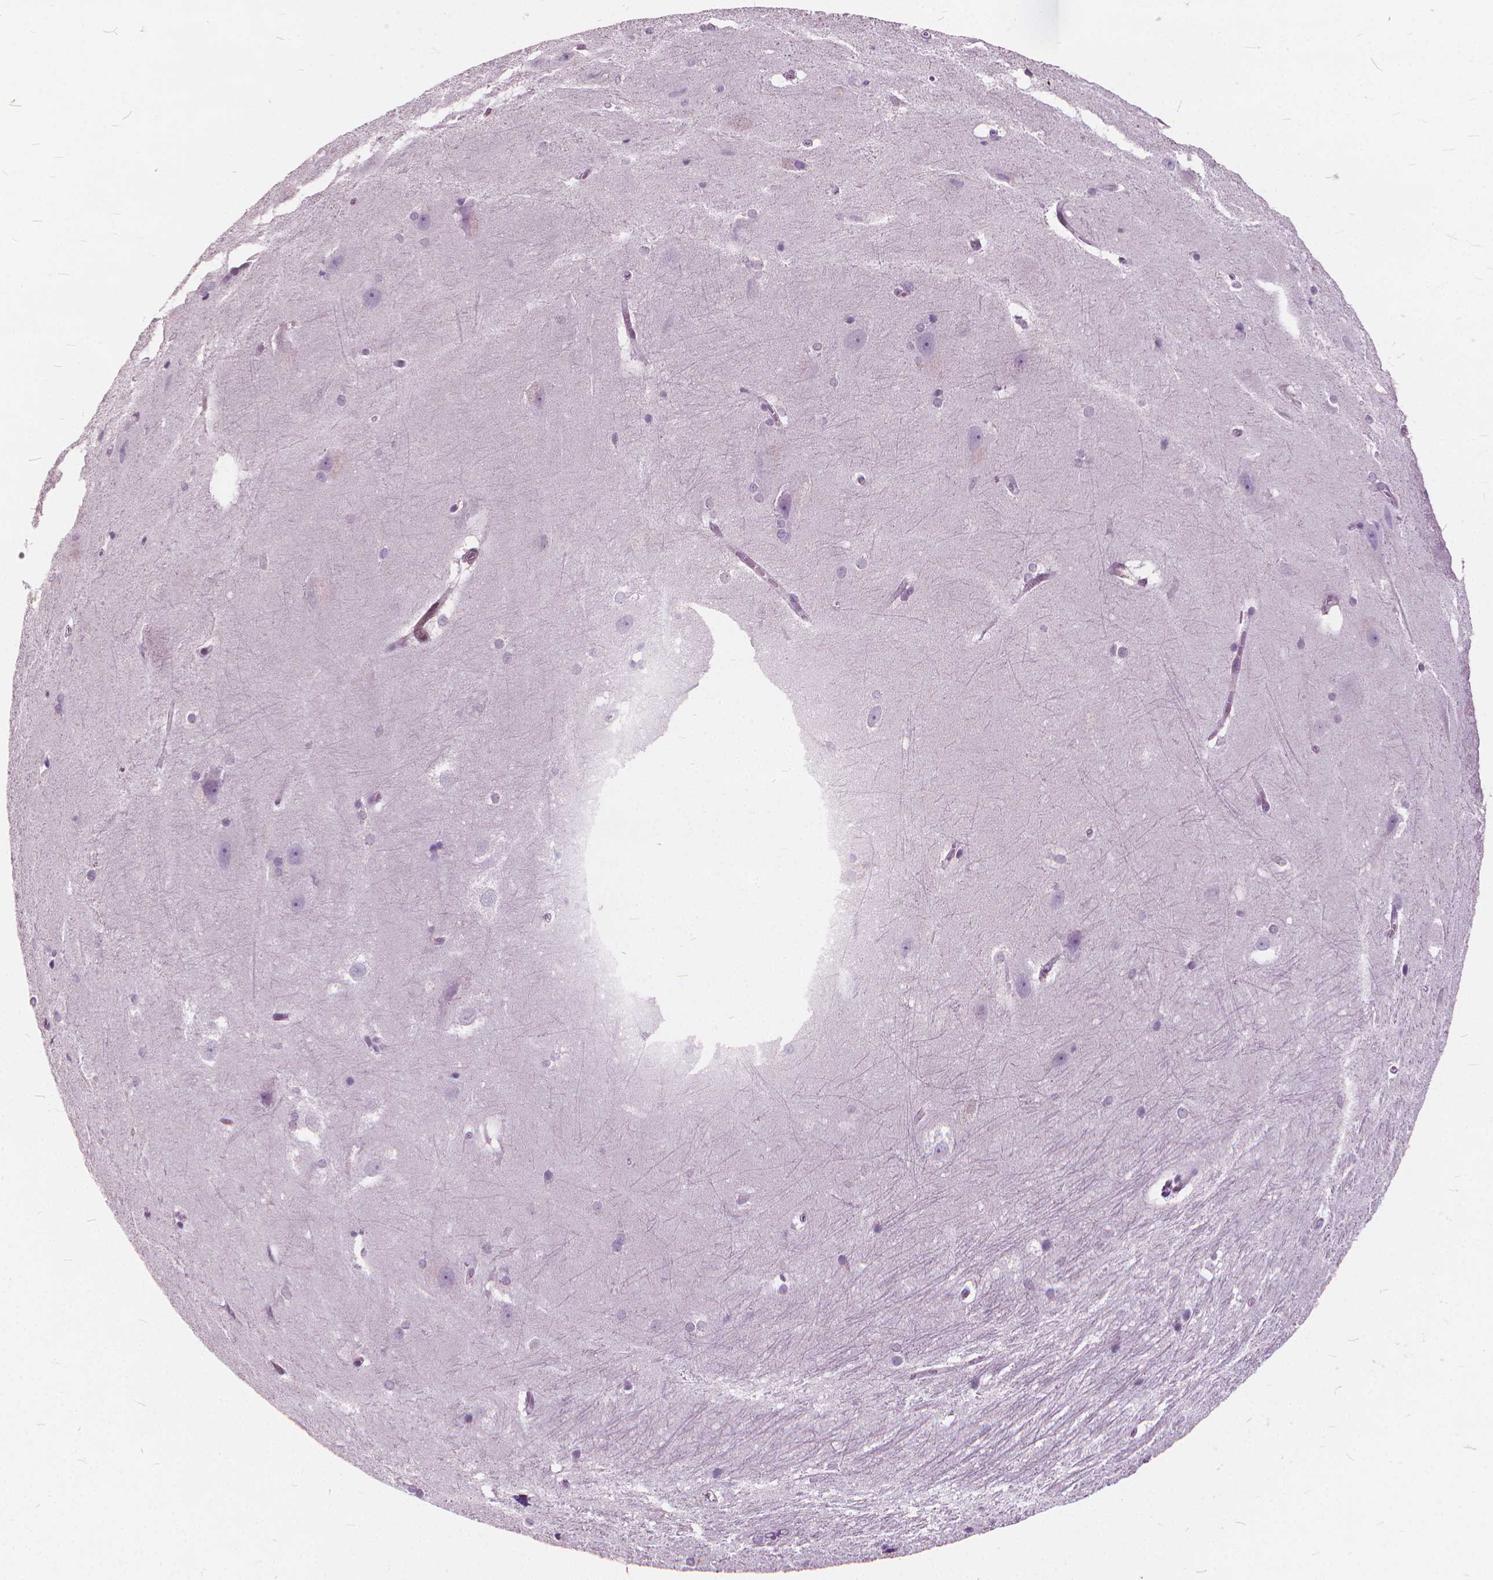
{"staining": {"intensity": "negative", "quantity": "none", "location": "none"}, "tissue": "hippocampus", "cell_type": "Glial cells", "image_type": "normal", "snomed": [{"axis": "morphology", "description": "Normal tissue, NOS"}, {"axis": "topography", "description": "Cerebral cortex"}, {"axis": "topography", "description": "Hippocampus"}], "caption": "Glial cells show no significant staining in normal hippocampus. (DAB immunohistochemistry (IHC) visualized using brightfield microscopy, high magnification).", "gene": "STAT5B", "patient": {"sex": "female", "age": 19}}